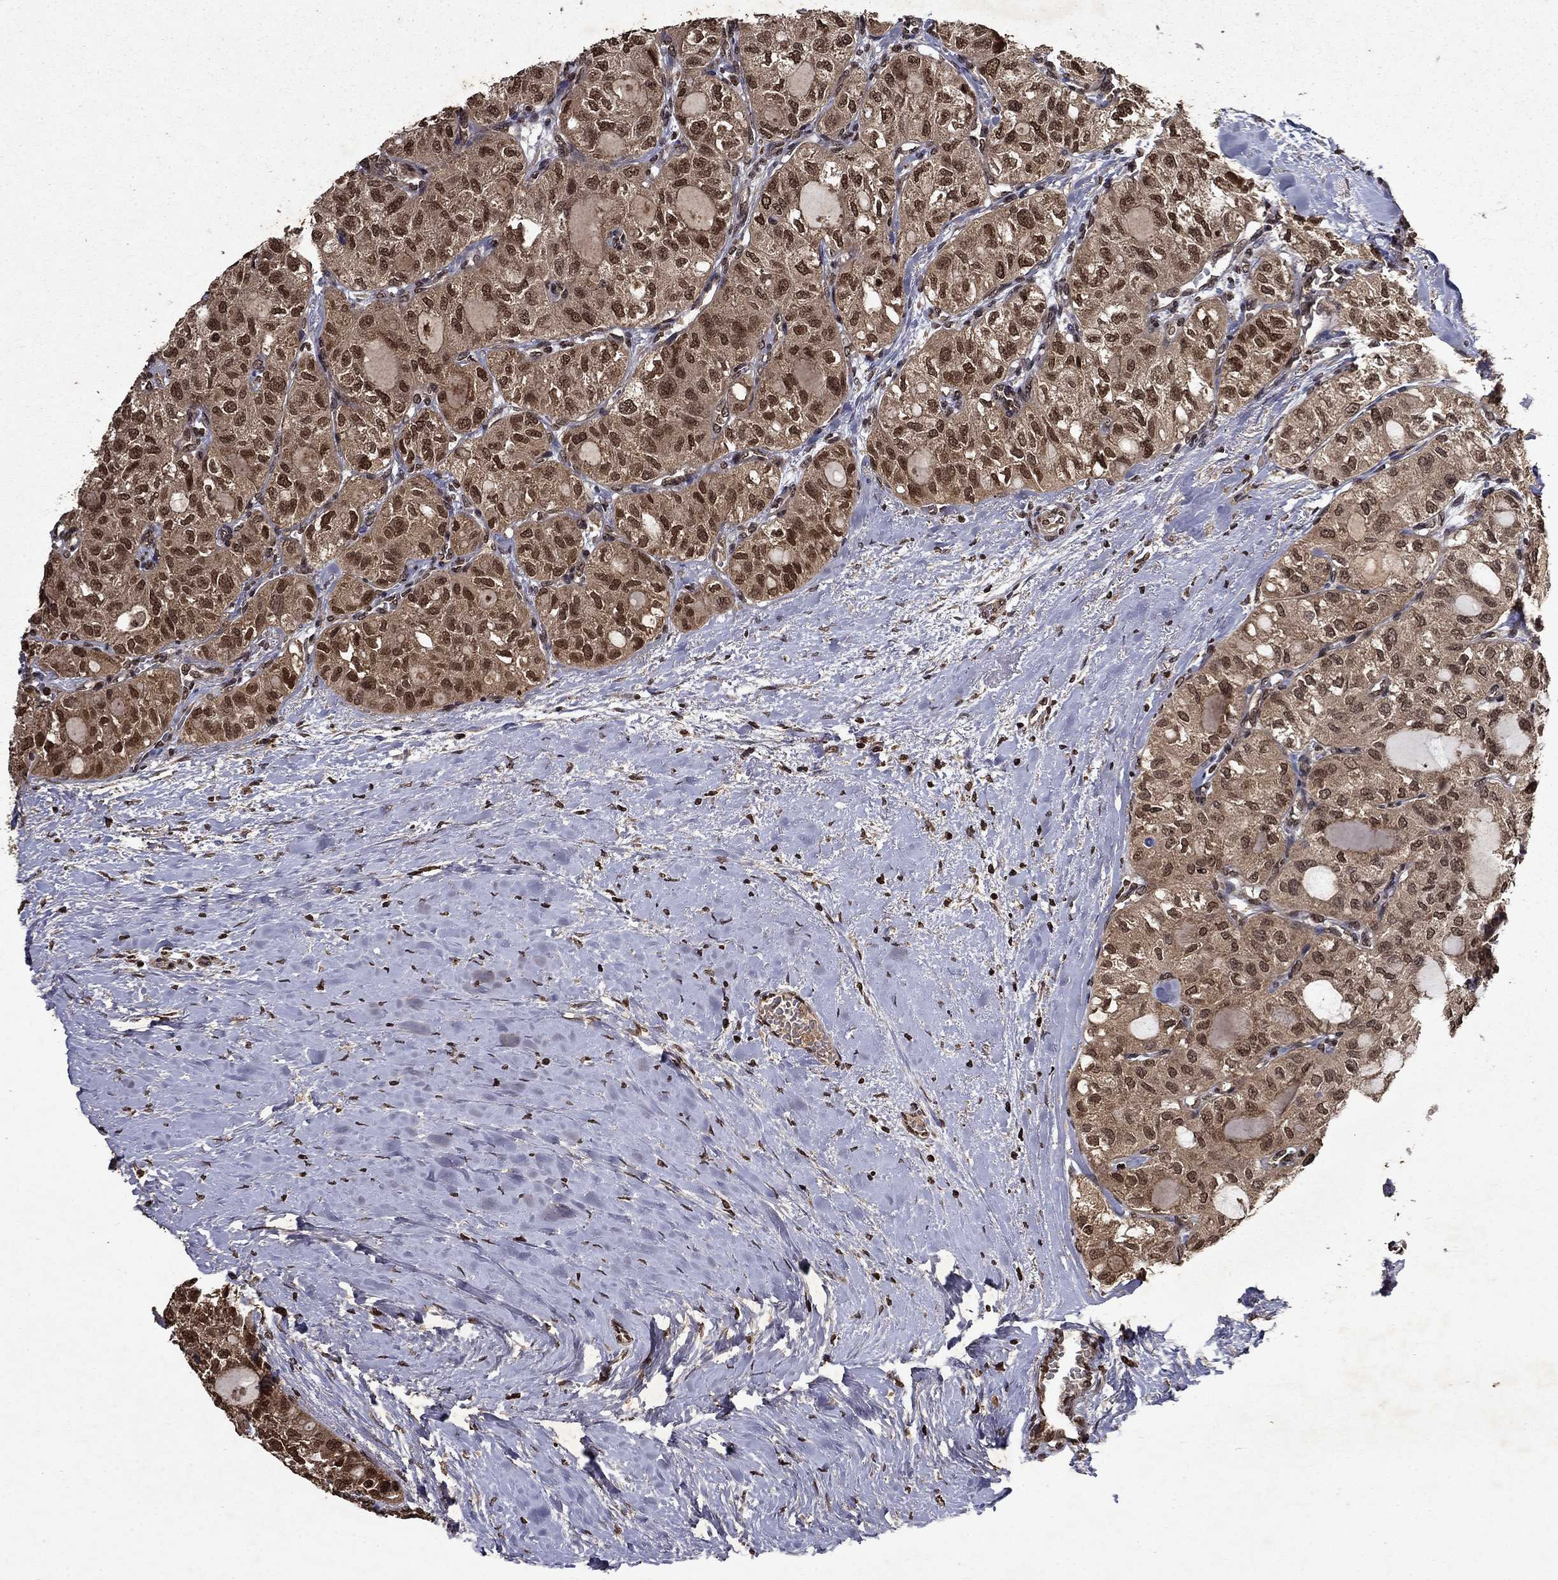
{"staining": {"intensity": "moderate", "quantity": ">75%", "location": "cytoplasmic/membranous,nuclear"}, "tissue": "thyroid cancer", "cell_type": "Tumor cells", "image_type": "cancer", "snomed": [{"axis": "morphology", "description": "Follicular adenoma carcinoma, NOS"}, {"axis": "topography", "description": "Thyroid gland"}], "caption": "Follicular adenoma carcinoma (thyroid) stained with a protein marker displays moderate staining in tumor cells.", "gene": "PIN4", "patient": {"sex": "male", "age": 75}}